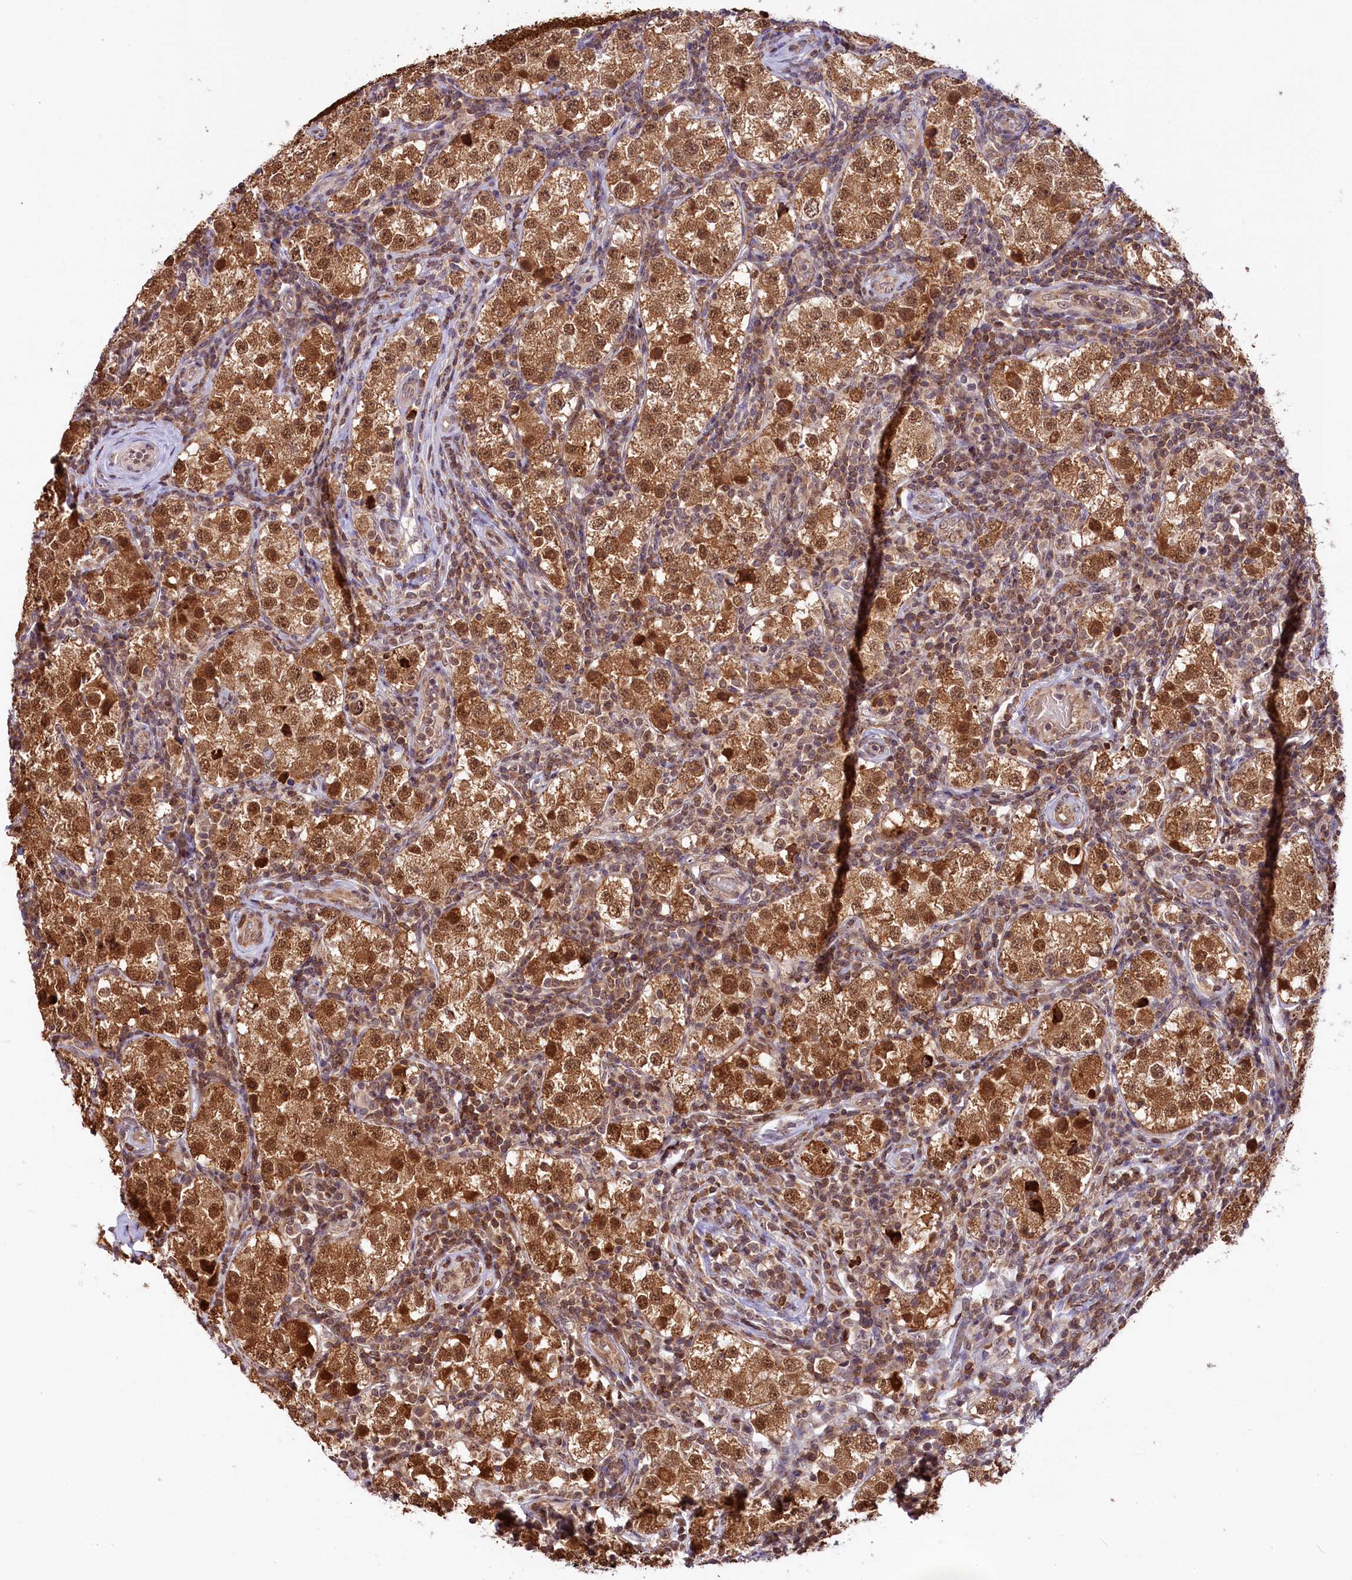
{"staining": {"intensity": "strong", "quantity": ">75%", "location": "cytoplasmic/membranous,nuclear"}, "tissue": "testis cancer", "cell_type": "Tumor cells", "image_type": "cancer", "snomed": [{"axis": "morphology", "description": "Seminoma, NOS"}, {"axis": "topography", "description": "Testis"}], "caption": "Strong cytoplasmic/membranous and nuclear staining is identified in approximately >75% of tumor cells in testis seminoma. (IHC, brightfield microscopy, high magnification).", "gene": "CARD8", "patient": {"sex": "male", "age": 34}}